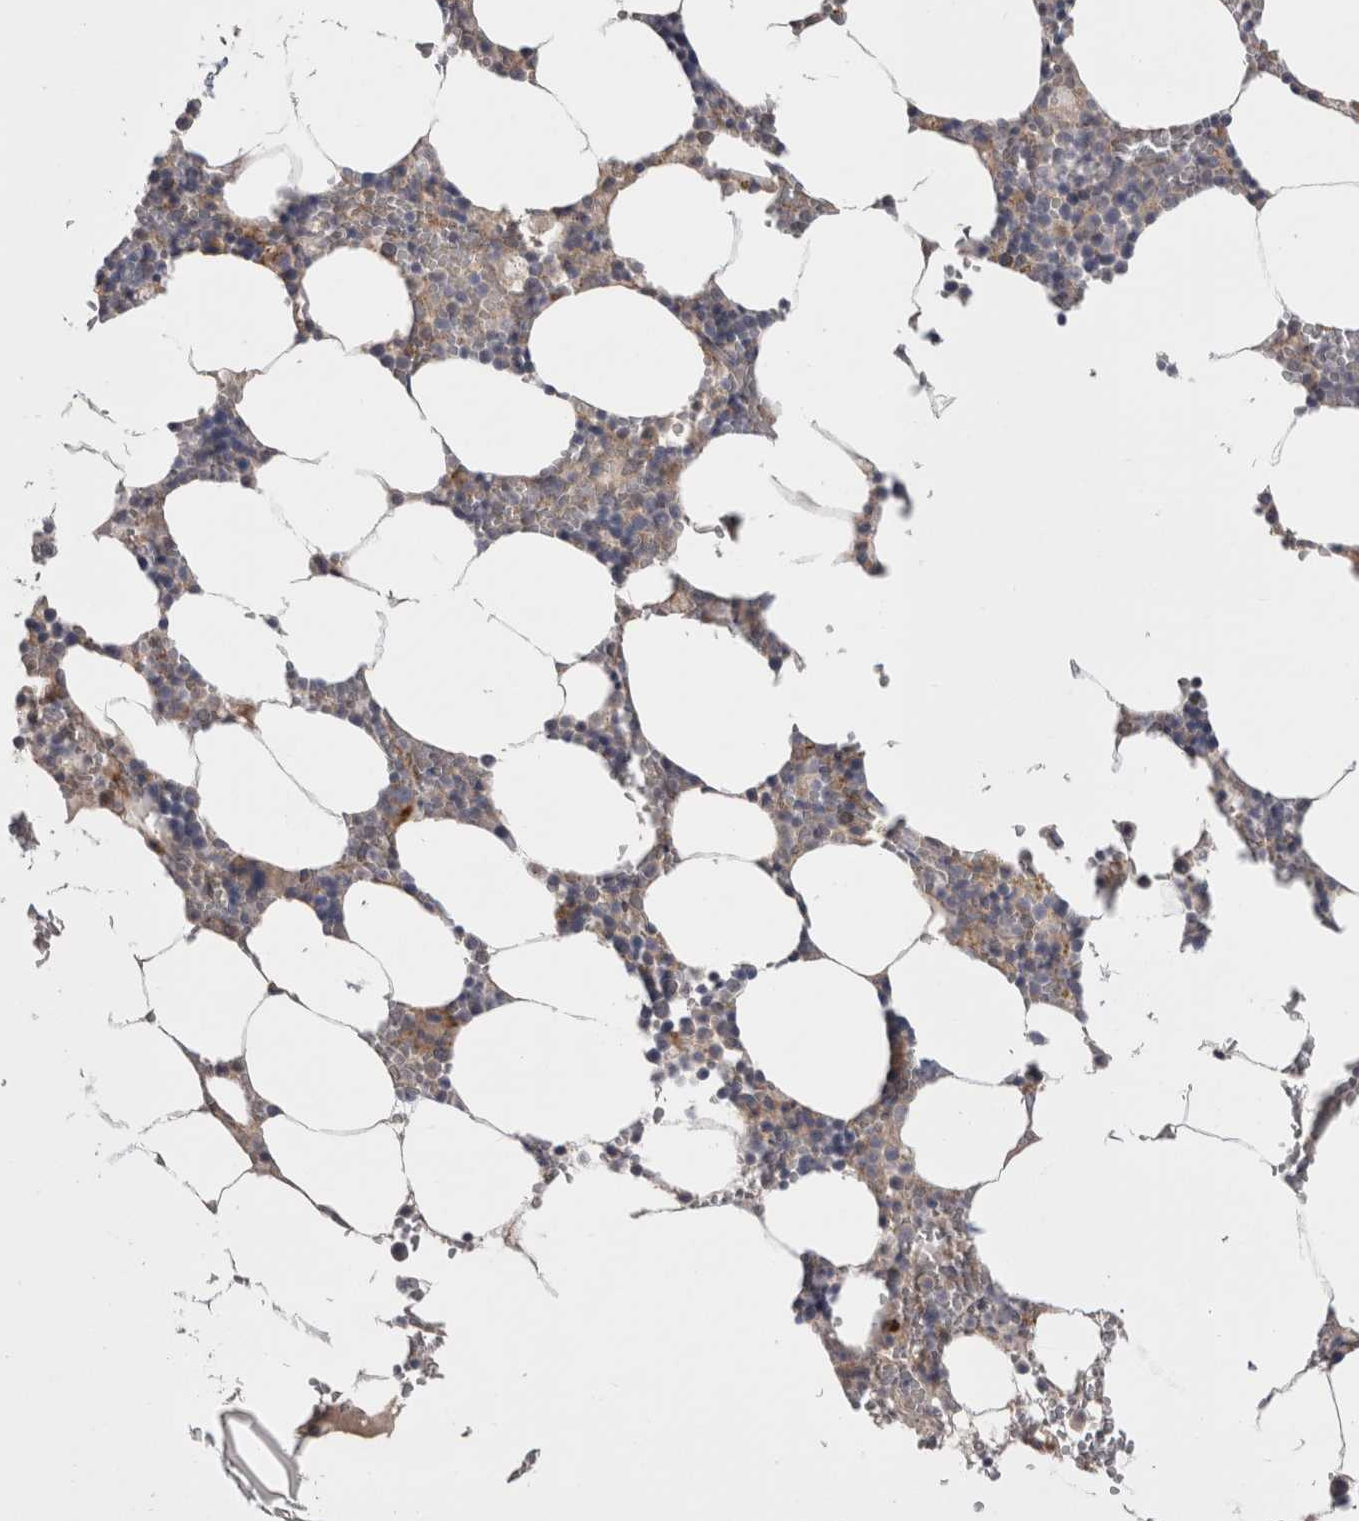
{"staining": {"intensity": "negative", "quantity": "none", "location": "none"}, "tissue": "bone marrow", "cell_type": "Hematopoietic cells", "image_type": "normal", "snomed": [{"axis": "morphology", "description": "Normal tissue, NOS"}, {"axis": "topography", "description": "Bone marrow"}], "caption": "IHC micrograph of benign human bone marrow stained for a protein (brown), which reveals no expression in hematopoietic cells. Brightfield microscopy of immunohistochemistry (IHC) stained with DAB (3,3'-diaminobenzidine) (brown) and hematoxylin (blue), captured at high magnification.", "gene": "NECTIN2", "patient": {"sex": "male", "age": 70}}